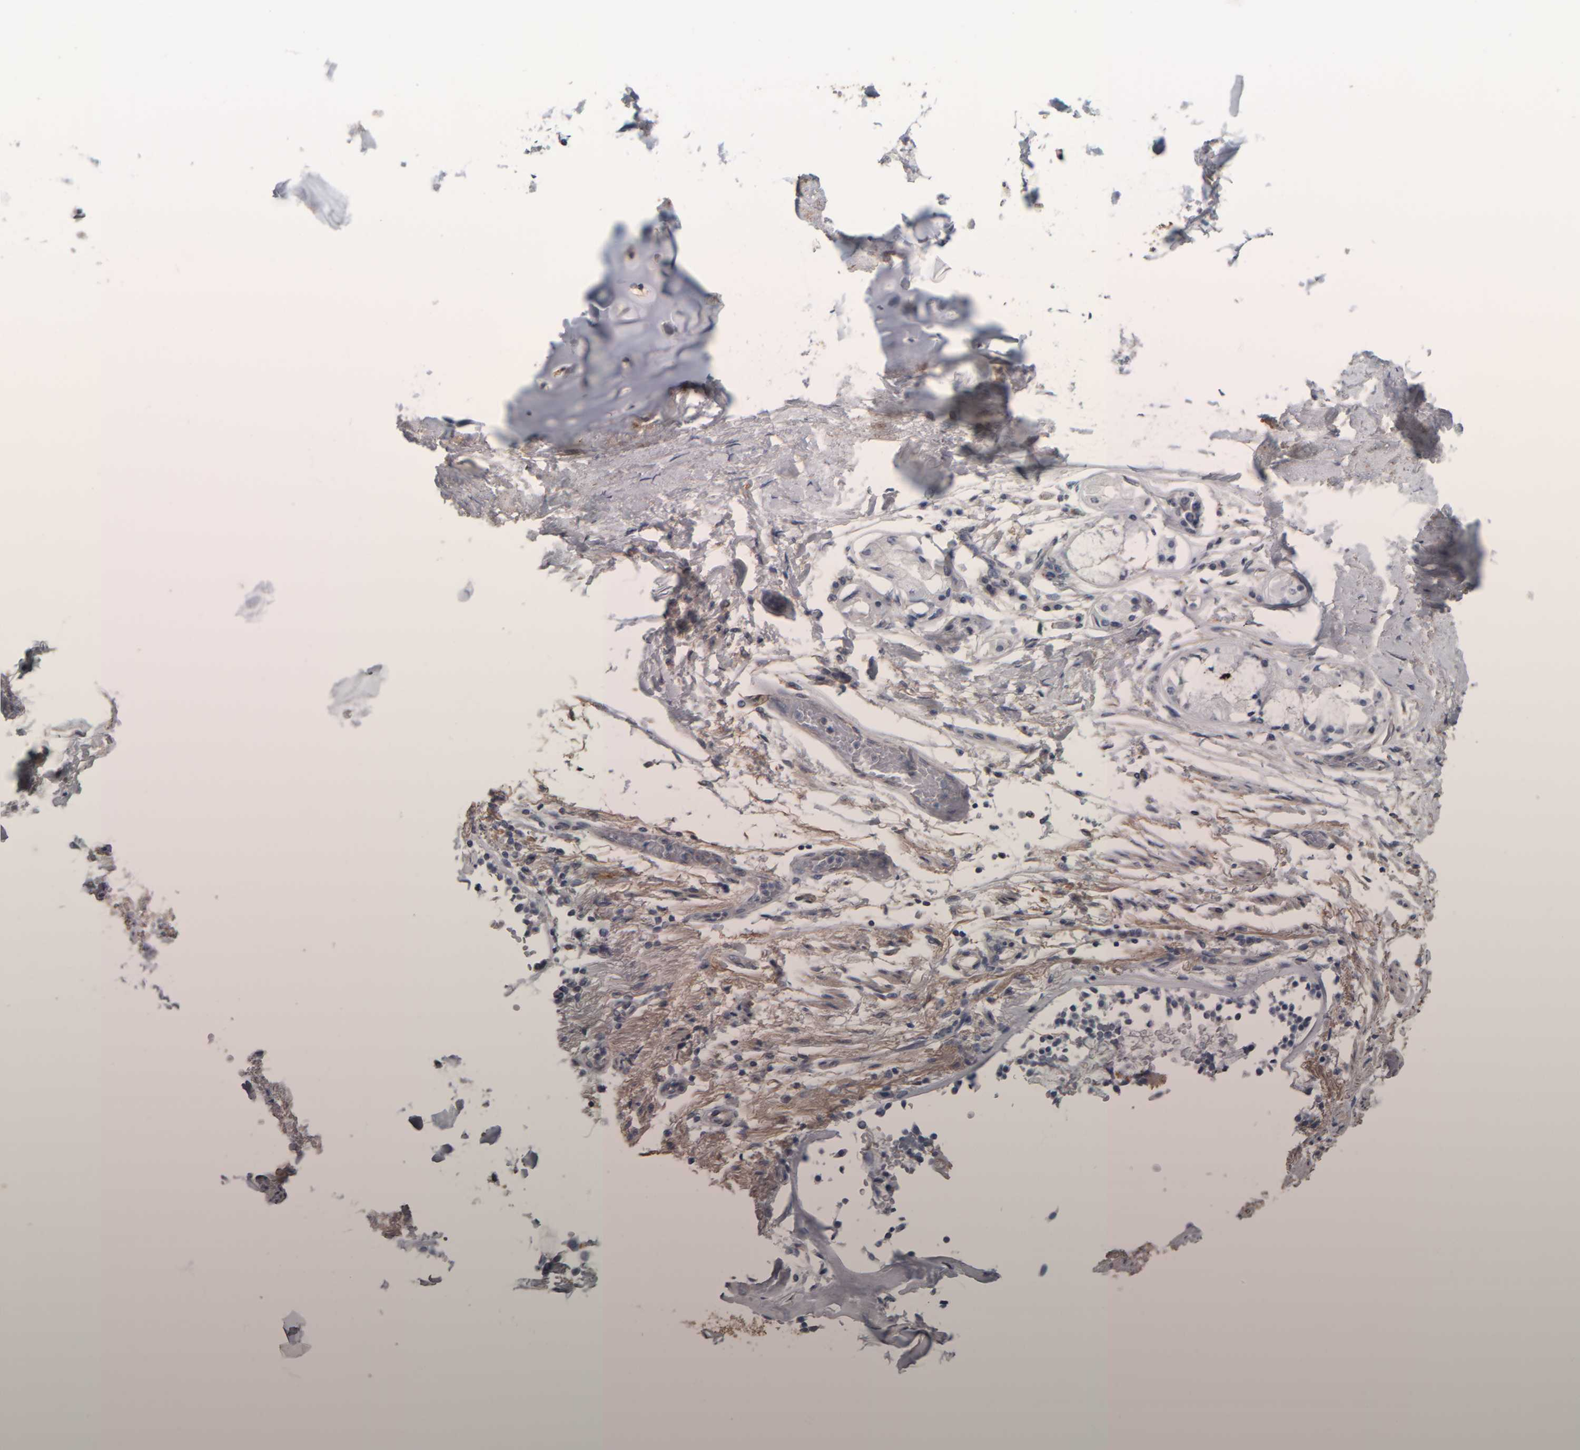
{"staining": {"intensity": "negative", "quantity": "none", "location": "none"}, "tissue": "adipose tissue", "cell_type": "Adipocytes", "image_type": "normal", "snomed": [{"axis": "morphology", "description": "Normal tissue, NOS"}, {"axis": "topography", "description": "Cartilage tissue"}, {"axis": "topography", "description": "Lung"}], "caption": "This image is of benign adipose tissue stained with IHC to label a protein in brown with the nuclei are counter-stained blue. There is no positivity in adipocytes. (Stains: DAB immunohistochemistry (IHC) with hematoxylin counter stain, Microscopy: brightfield microscopy at high magnification).", "gene": "CAVIN4", "patient": {"sex": "female", "age": 77}}